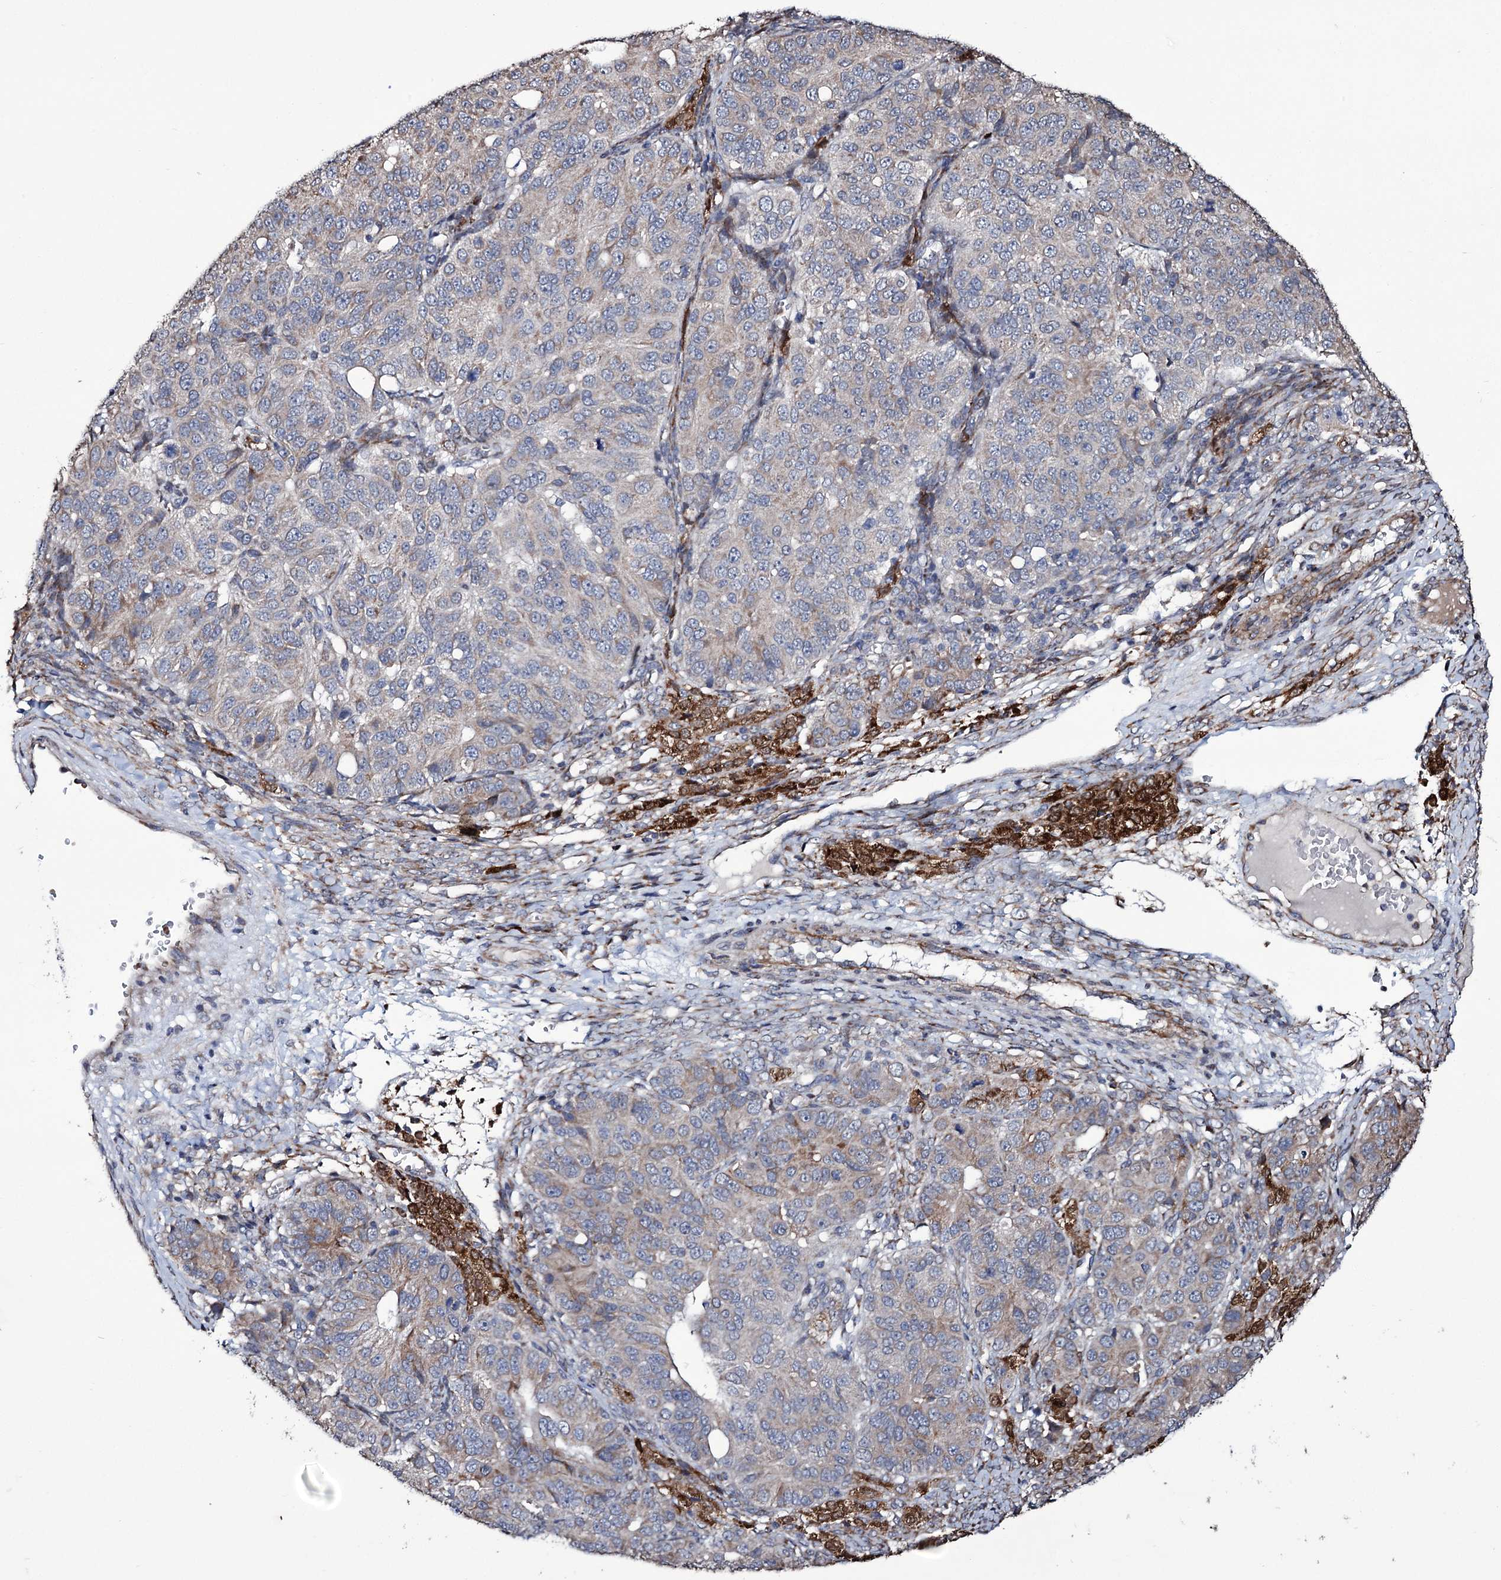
{"staining": {"intensity": "negative", "quantity": "none", "location": "none"}, "tissue": "ovarian cancer", "cell_type": "Tumor cells", "image_type": "cancer", "snomed": [{"axis": "morphology", "description": "Carcinoma, endometroid"}, {"axis": "topography", "description": "Ovary"}], "caption": "Tumor cells show no significant expression in ovarian cancer.", "gene": "TUBGCP5", "patient": {"sex": "female", "age": 51}}